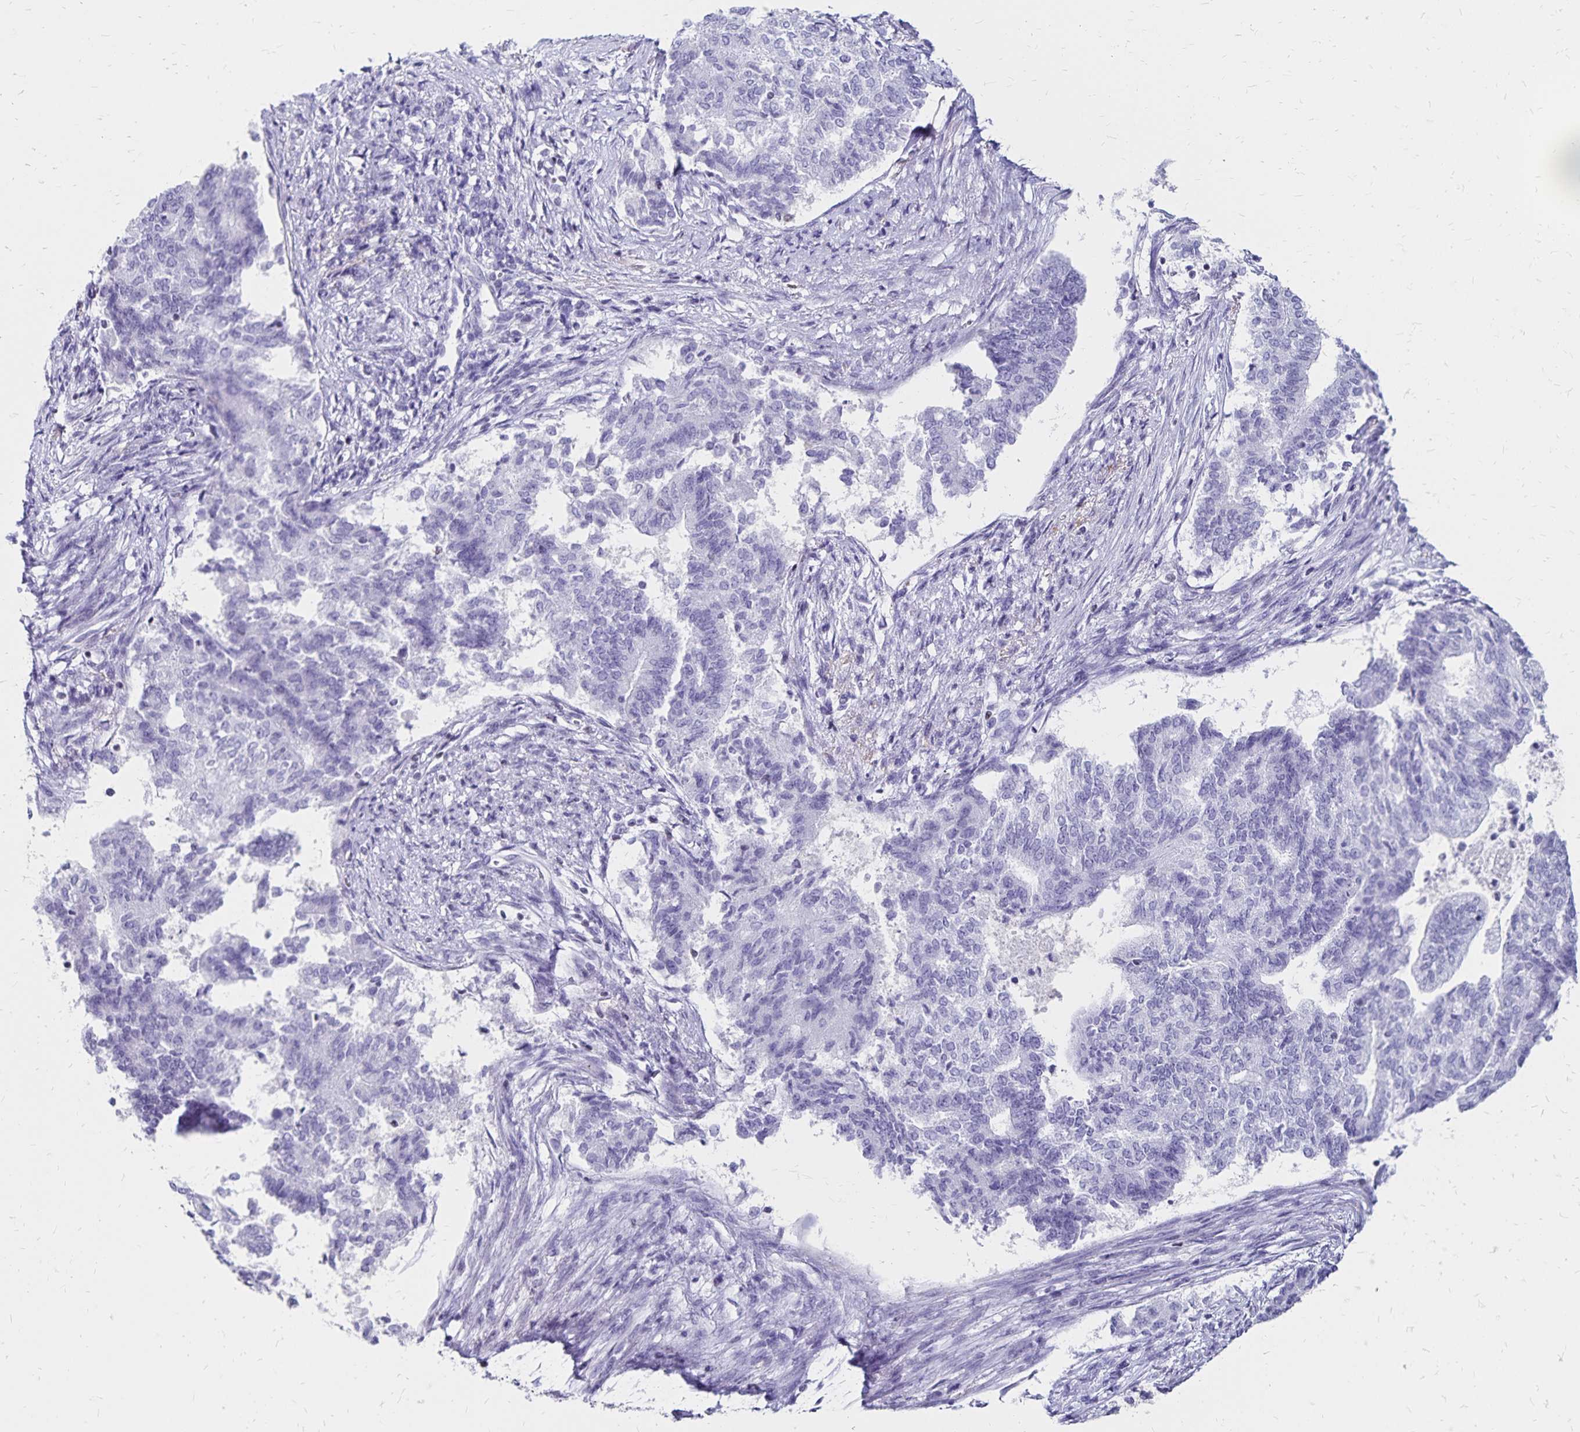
{"staining": {"intensity": "negative", "quantity": "none", "location": "none"}, "tissue": "endometrial cancer", "cell_type": "Tumor cells", "image_type": "cancer", "snomed": [{"axis": "morphology", "description": "Adenocarcinoma, NOS"}, {"axis": "topography", "description": "Endometrium"}], "caption": "A high-resolution micrograph shows immunohistochemistry staining of endometrial cancer (adenocarcinoma), which demonstrates no significant positivity in tumor cells. Brightfield microscopy of immunohistochemistry stained with DAB (3,3'-diaminobenzidine) (brown) and hematoxylin (blue), captured at high magnification.", "gene": "IKZF1", "patient": {"sex": "female", "age": 65}}